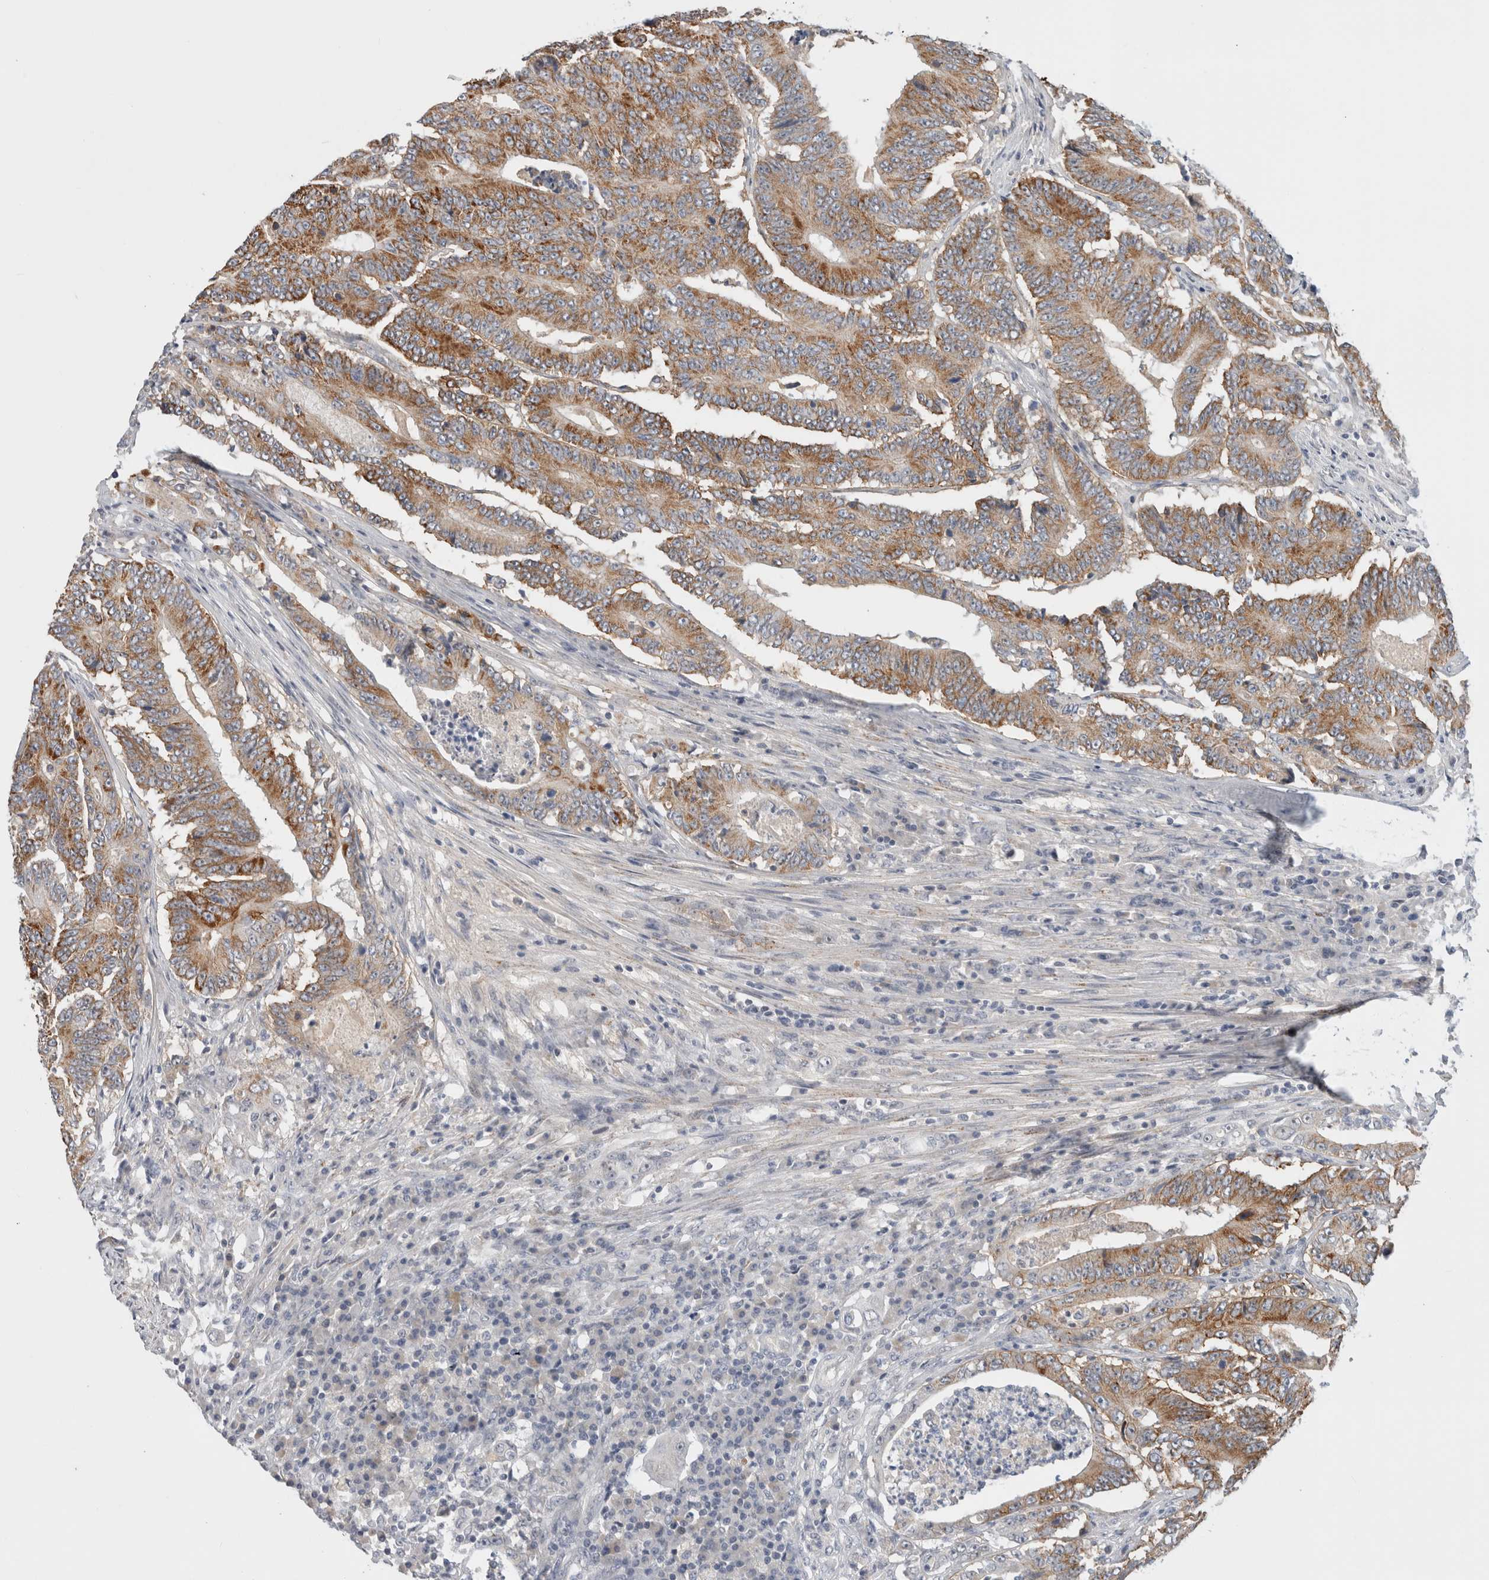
{"staining": {"intensity": "moderate", "quantity": ">75%", "location": "cytoplasmic/membranous"}, "tissue": "colorectal cancer", "cell_type": "Tumor cells", "image_type": "cancer", "snomed": [{"axis": "morphology", "description": "Adenocarcinoma, NOS"}, {"axis": "topography", "description": "Colon"}], "caption": "The immunohistochemical stain shows moderate cytoplasmic/membranous expression in tumor cells of colorectal adenocarcinoma tissue.", "gene": "HCN3", "patient": {"sex": "male", "age": 83}}